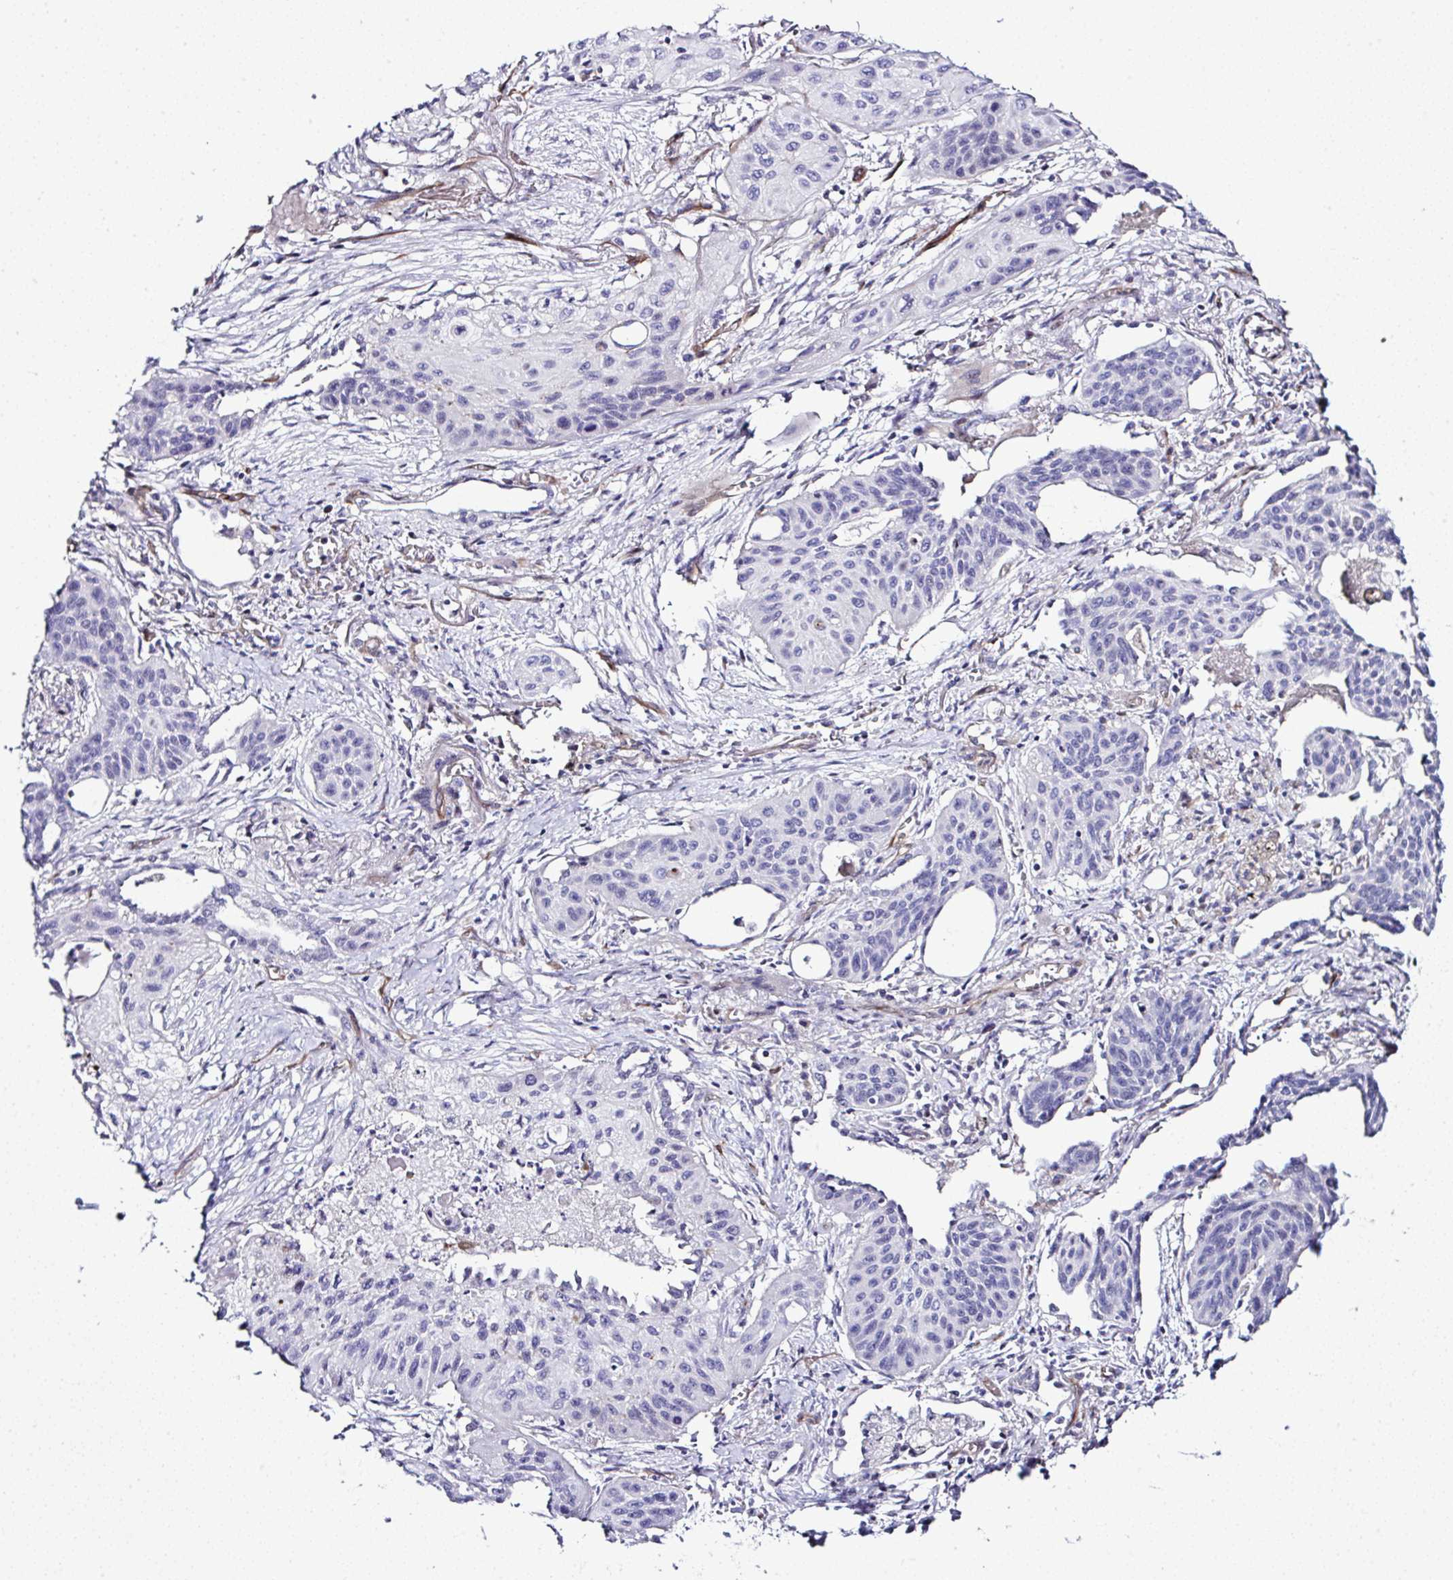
{"staining": {"intensity": "negative", "quantity": "none", "location": "none"}, "tissue": "lung cancer", "cell_type": "Tumor cells", "image_type": "cancer", "snomed": [{"axis": "morphology", "description": "Squamous cell carcinoma, NOS"}, {"axis": "topography", "description": "Lung"}], "caption": "High power microscopy micrograph of an IHC histopathology image of lung squamous cell carcinoma, revealing no significant staining in tumor cells. (DAB IHC, high magnification).", "gene": "FBXO34", "patient": {"sex": "male", "age": 71}}